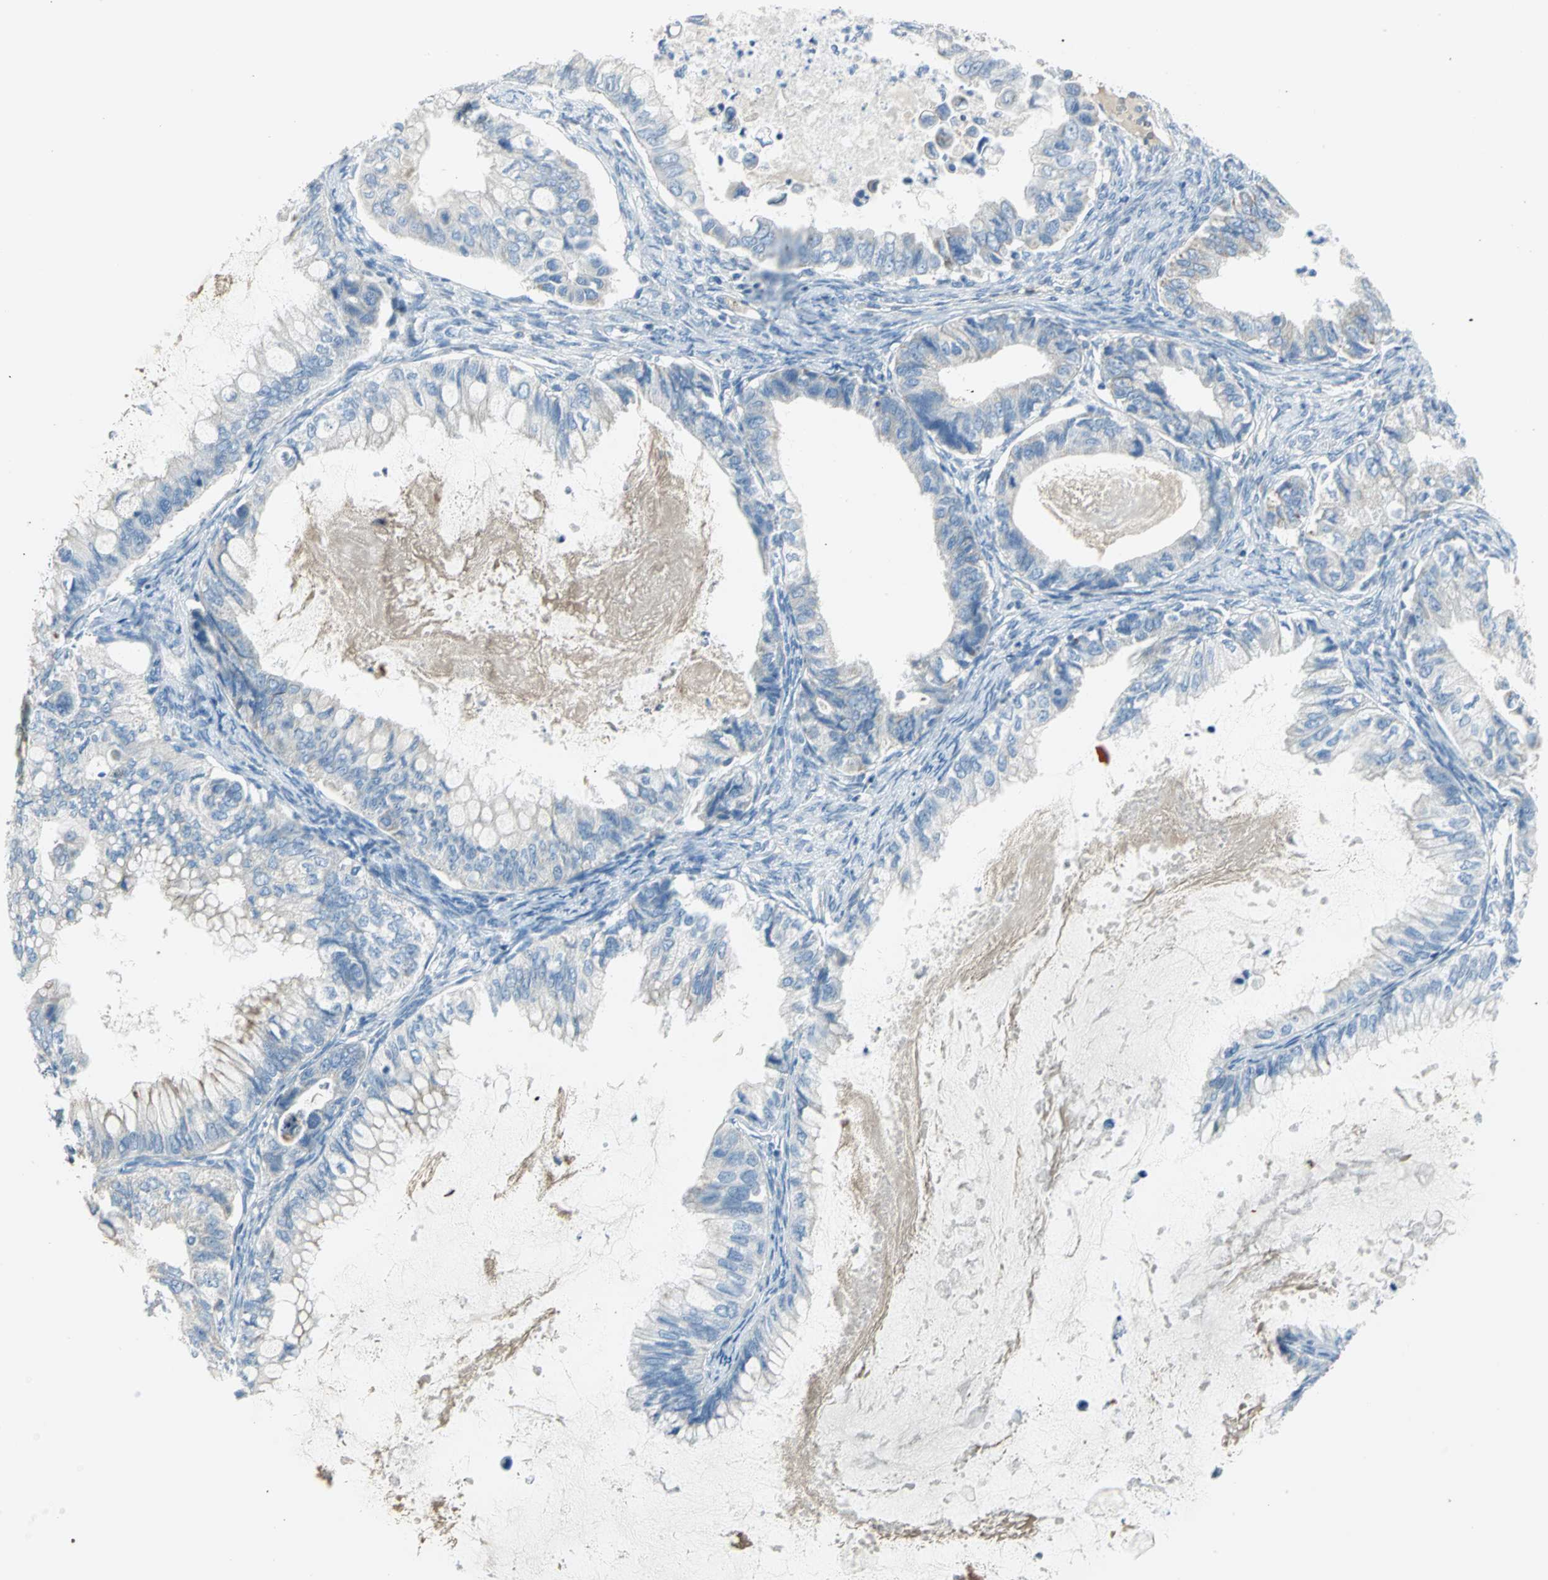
{"staining": {"intensity": "negative", "quantity": "none", "location": "none"}, "tissue": "ovarian cancer", "cell_type": "Tumor cells", "image_type": "cancer", "snomed": [{"axis": "morphology", "description": "Cystadenocarcinoma, mucinous, NOS"}, {"axis": "topography", "description": "Ovary"}], "caption": "This is an IHC photomicrograph of human ovarian cancer (mucinous cystadenocarcinoma). There is no expression in tumor cells.", "gene": "ALOX15", "patient": {"sex": "female", "age": 80}}